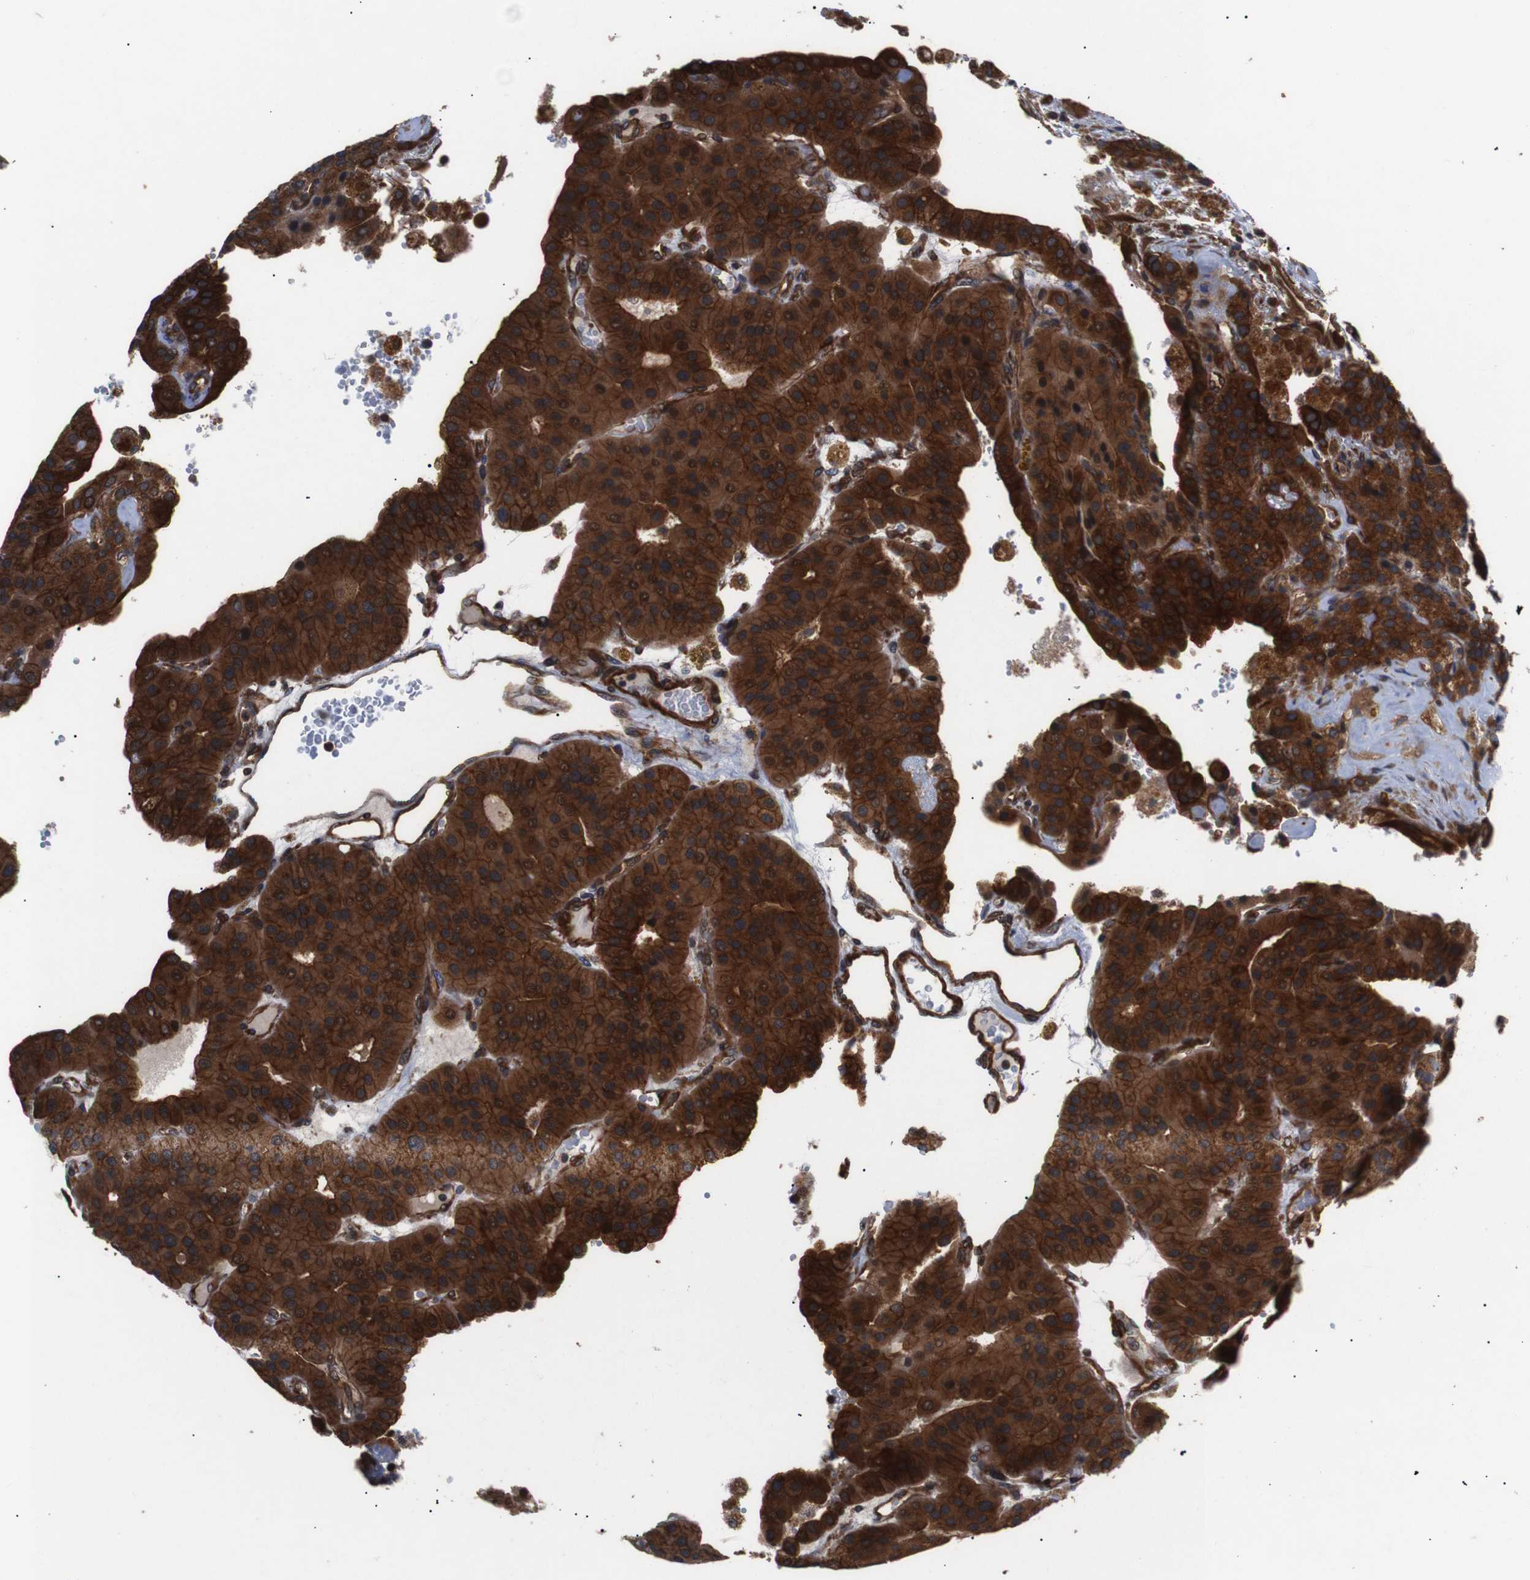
{"staining": {"intensity": "strong", "quantity": ">75%", "location": "cytoplasmic/membranous"}, "tissue": "parathyroid gland", "cell_type": "Glandular cells", "image_type": "normal", "snomed": [{"axis": "morphology", "description": "Normal tissue, NOS"}, {"axis": "morphology", "description": "Adenoma, NOS"}, {"axis": "topography", "description": "Parathyroid gland"}], "caption": "An image of parathyroid gland stained for a protein displays strong cytoplasmic/membranous brown staining in glandular cells. Using DAB (brown) and hematoxylin (blue) stains, captured at high magnification using brightfield microscopy.", "gene": "PAWR", "patient": {"sex": "female", "age": 86}}